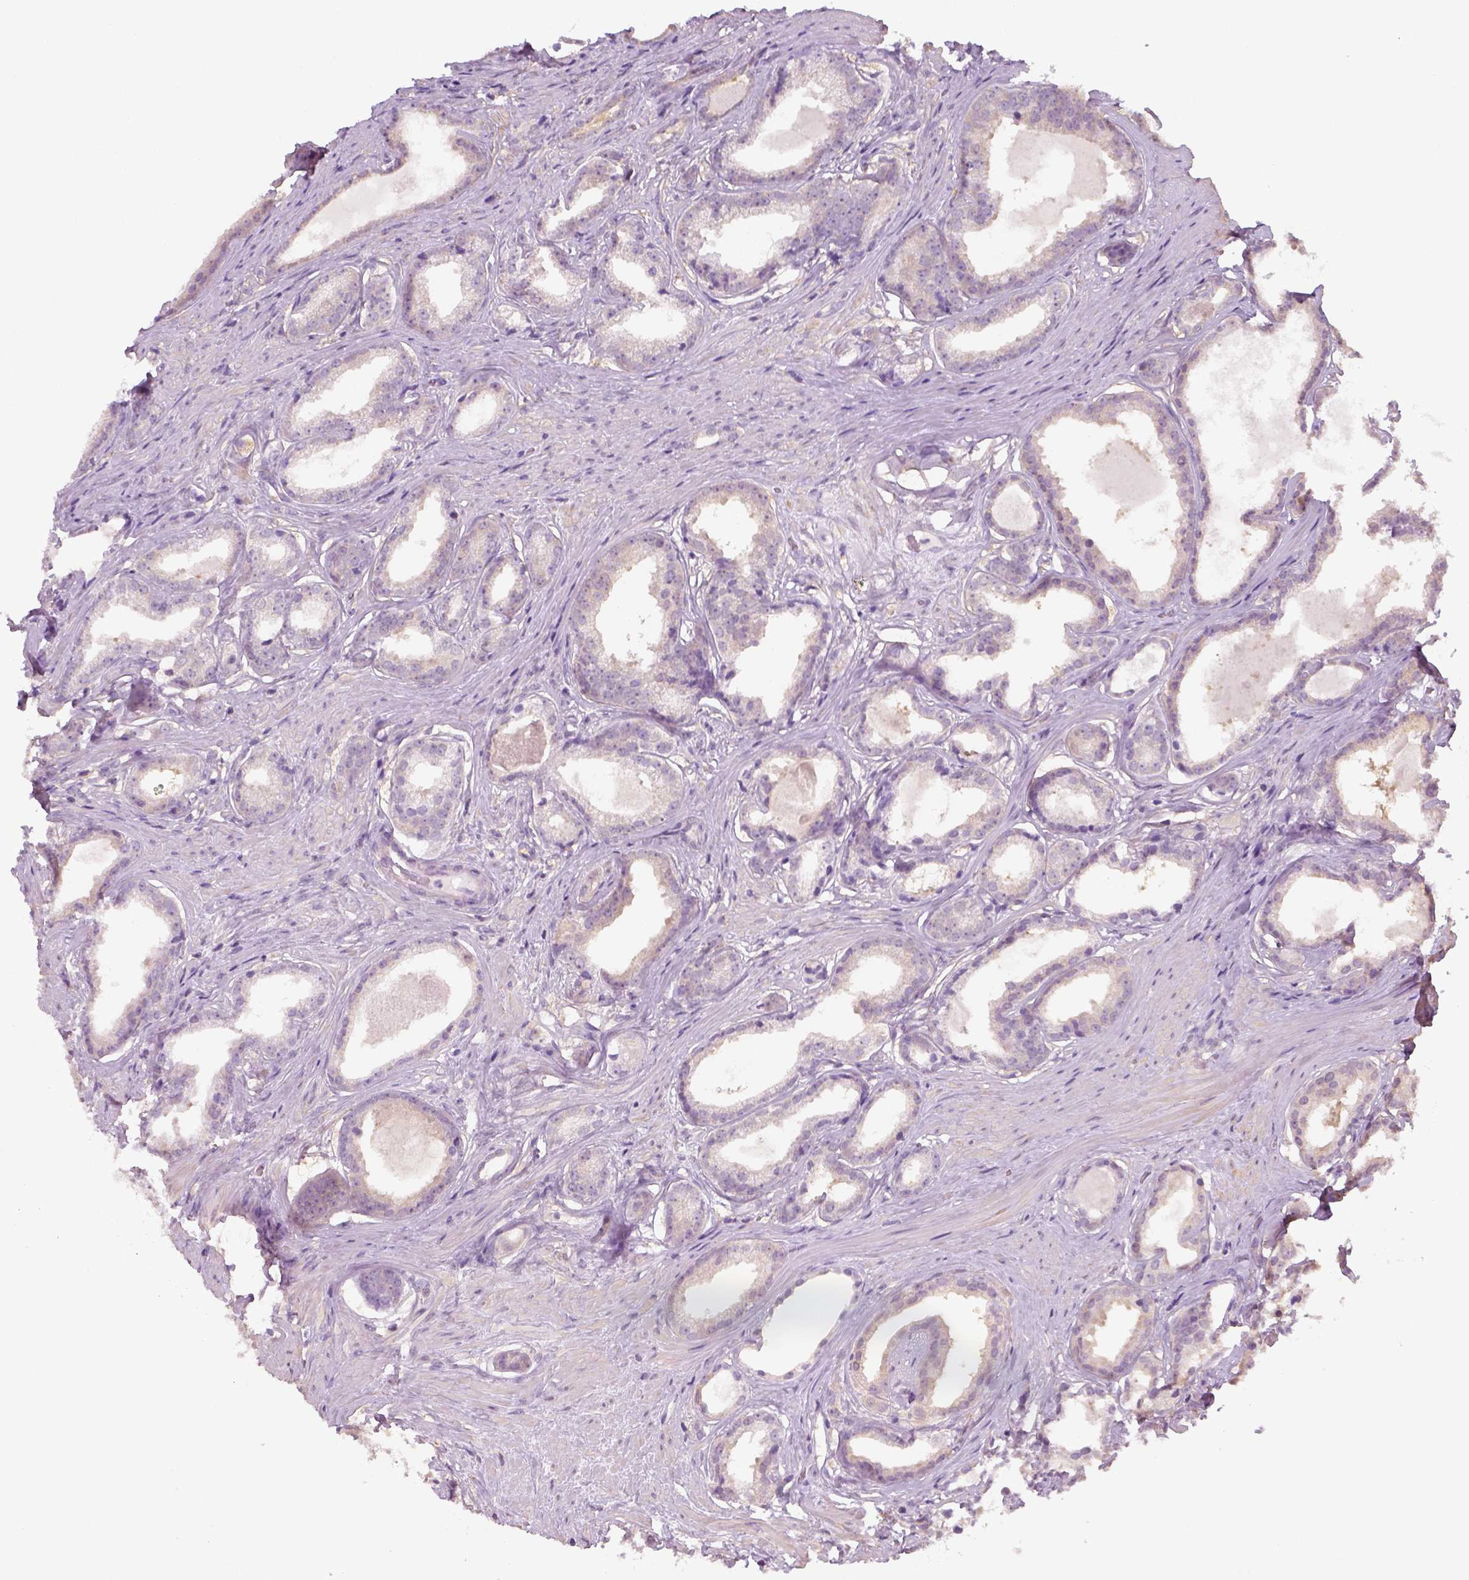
{"staining": {"intensity": "negative", "quantity": "none", "location": "none"}, "tissue": "prostate cancer", "cell_type": "Tumor cells", "image_type": "cancer", "snomed": [{"axis": "morphology", "description": "Adenocarcinoma, Low grade"}, {"axis": "topography", "description": "Prostate"}], "caption": "Protein analysis of adenocarcinoma (low-grade) (prostate) demonstrates no significant expression in tumor cells.", "gene": "EPHB1", "patient": {"sex": "male", "age": 65}}